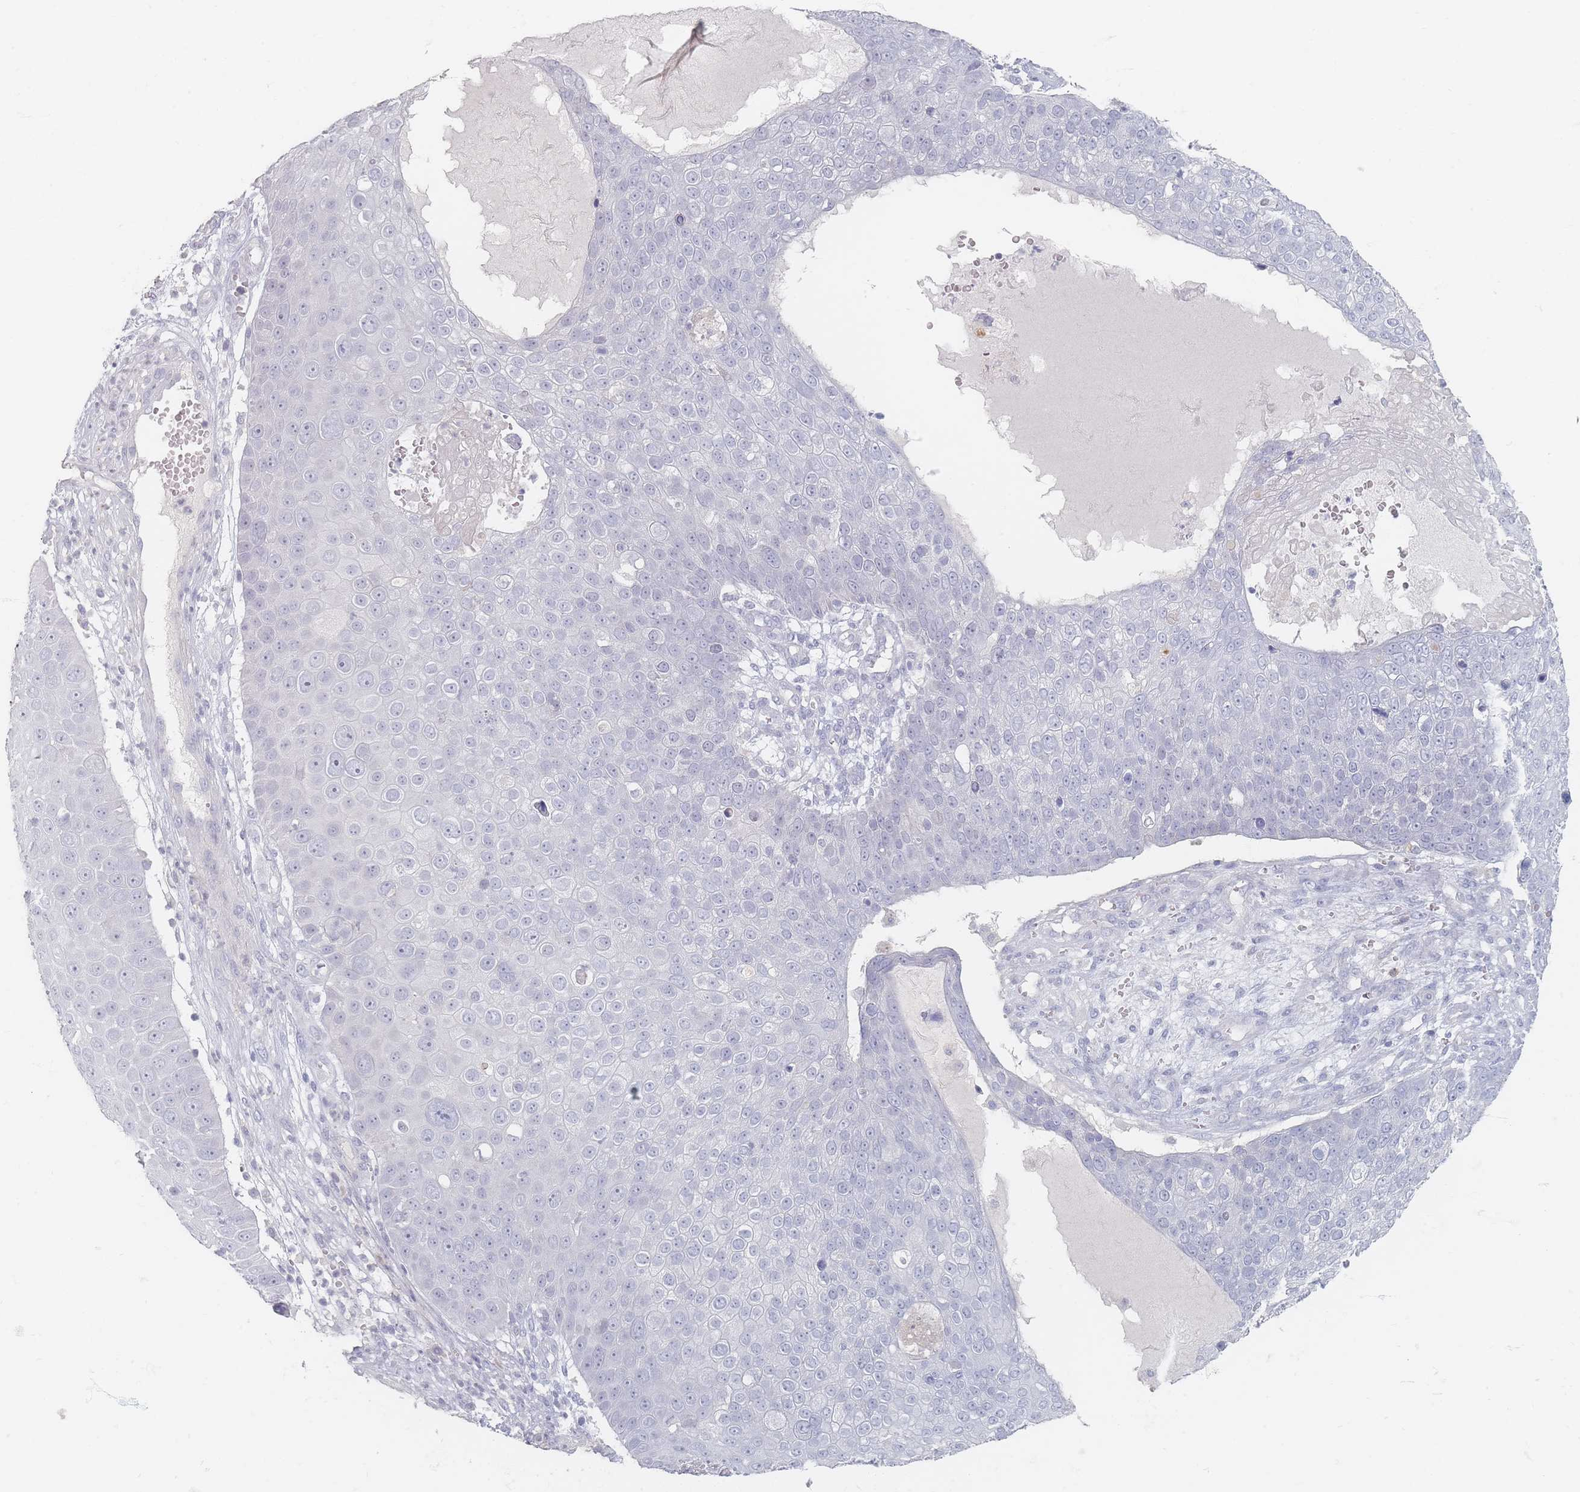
{"staining": {"intensity": "negative", "quantity": "none", "location": "none"}, "tissue": "skin cancer", "cell_type": "Tumor cells", "image_type": "cancer", "snomed": [{"axis": "morphology", "description": "Squamous cell carcinoma, NOS"}, {"axis": "topography", "description": "Skin"}], "caption": "A high-resolution photomicrograph shows immunohistochemistry (IHC) staining of skin cancer, which demonstrates no significant staining in tumor cells. (Immunohistochemistry (ihc), brightfield microscopy, high magnification).", "gene": "CD37", "patient": {"sex": "male", "age": 71}}